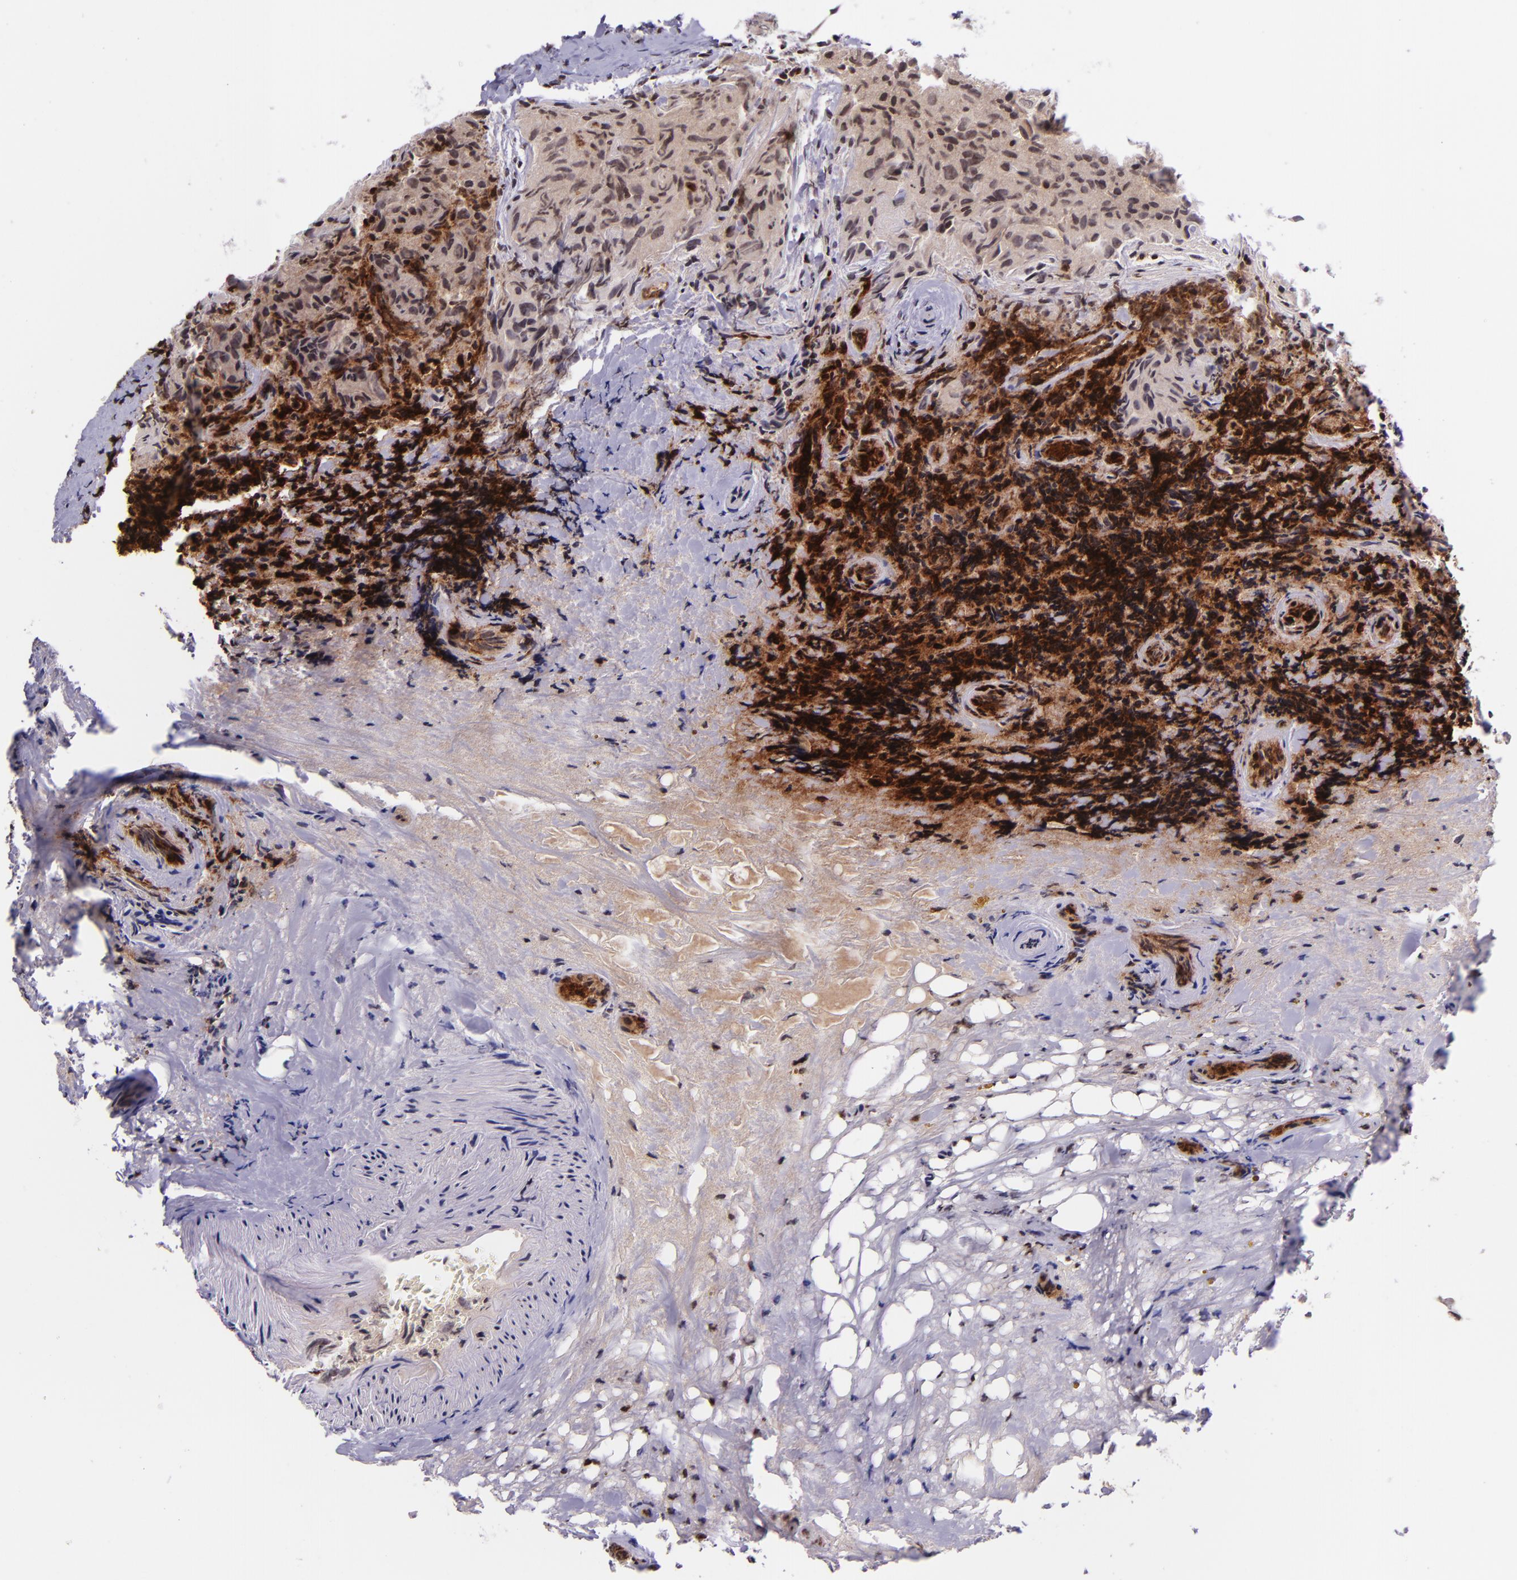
{"staining": {"intensity": "weak", "quantity": "25%-75%", "location": "cytoplasmic/membranous"}, "tissue": "thyroid cancer", "cell_type": "Tumor cells", "image_type": "cancer", "snomed": [{"axis": "morphology", "description": "Papillary adenocarcinoma, NOS"}, {"axis": "topography", "description": "Thyroid gland"}], "caption": "Protein staining demonstrates weak cytoplasmic/membranous positivity in about 25%-75% of tumor cells in thyroid cancer.", "gene": "SELL", "patient": {"sex": "female", "age": 71}}